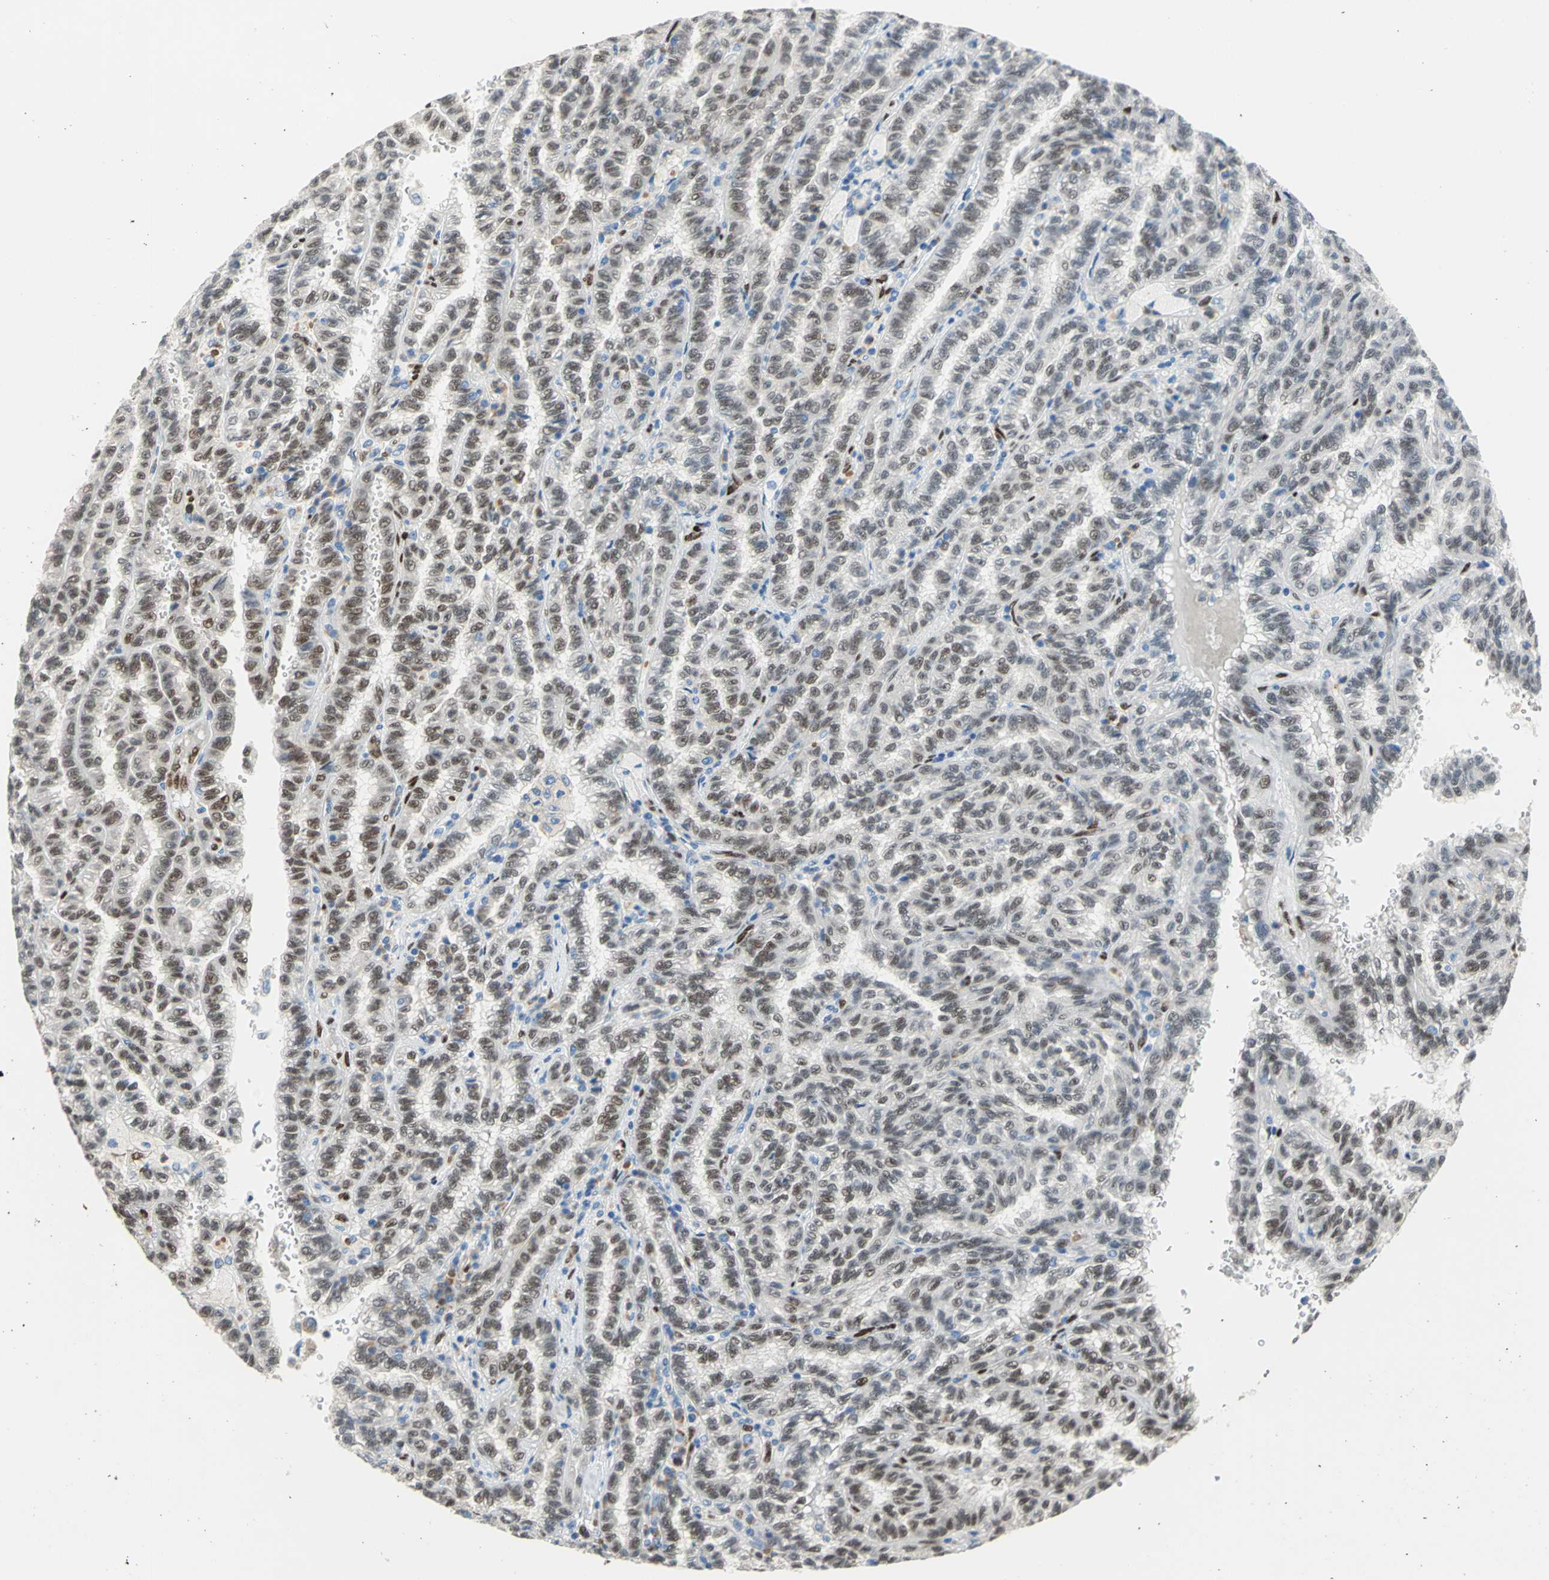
{"staining": {"intensity": "weak", "quantity": ">75%", "location": "nuclear"}, "tissue": "renal cancer", "cell_type": "Tumor cells", "image_type": "cancer", "snomed": [{"axis": "morphology", "description": "Inflammation, NOS"}, {"axis": "morphology", "description": "Adenocarcinoma, NOS"}, {"axis": "topography", "description": "Kidney"}], "caption": "DAB immunohistochemical staining of human renal cancer reveals weak nuclear protein expression in about >75% of tumor cells.", "gene": "RBFOX2", "patient": {"sex": "male", "age": 68}}